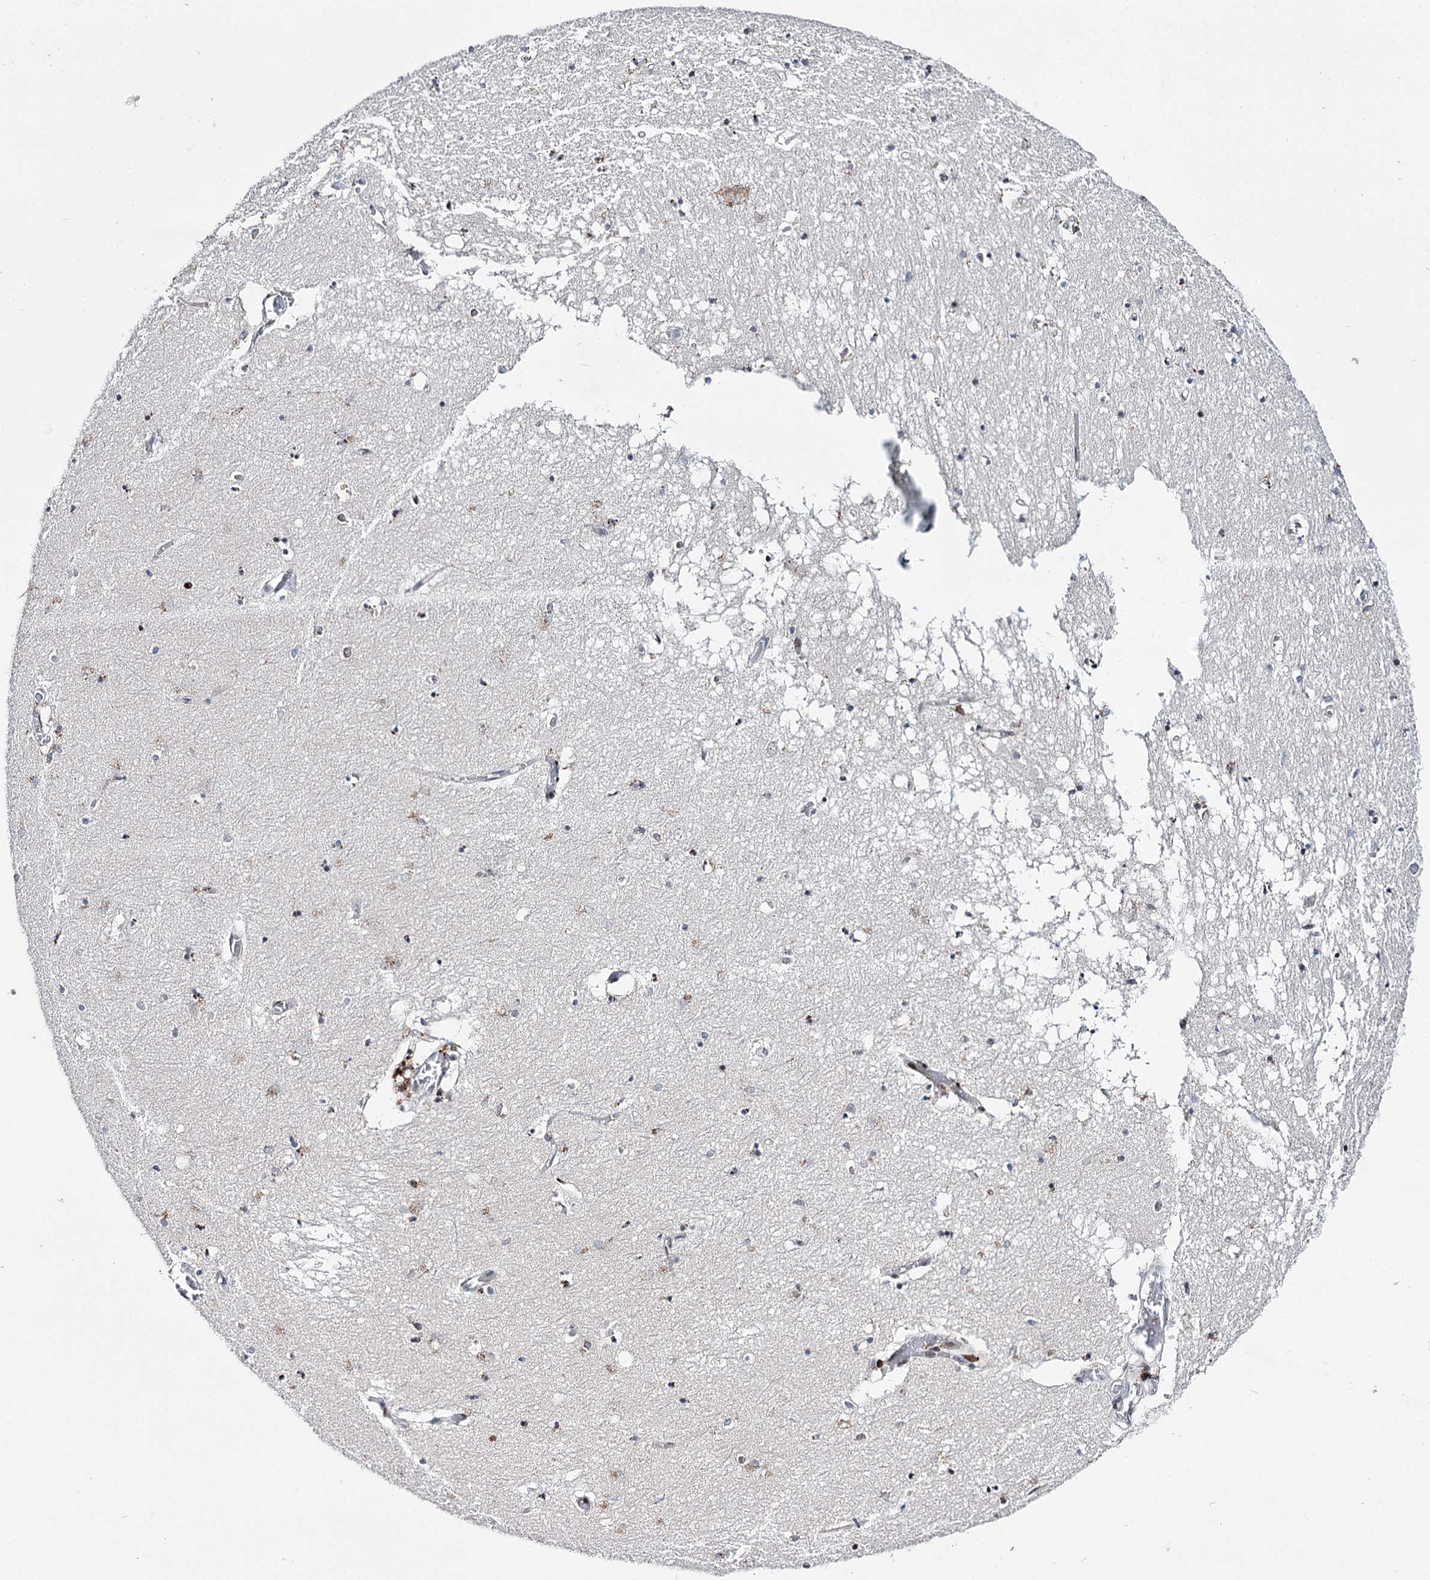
{"staining": {"intensity": "negative", "quantity": "none", "location": "none"}, "tissue": "hippocampus", "cell_type": "Glial cells", "image_type": "normal", "snomed": [{"axis": "morphology", "description": "Normal tissue, NOS"}, {"axis": "topography", "description": "Hippocampus"}], "caption": "Protein analysis of benign hippocampus reveals no significant expression in glial cells.", "gene": "ITFG2", "patient": {"sex": "male", "age": 70}}